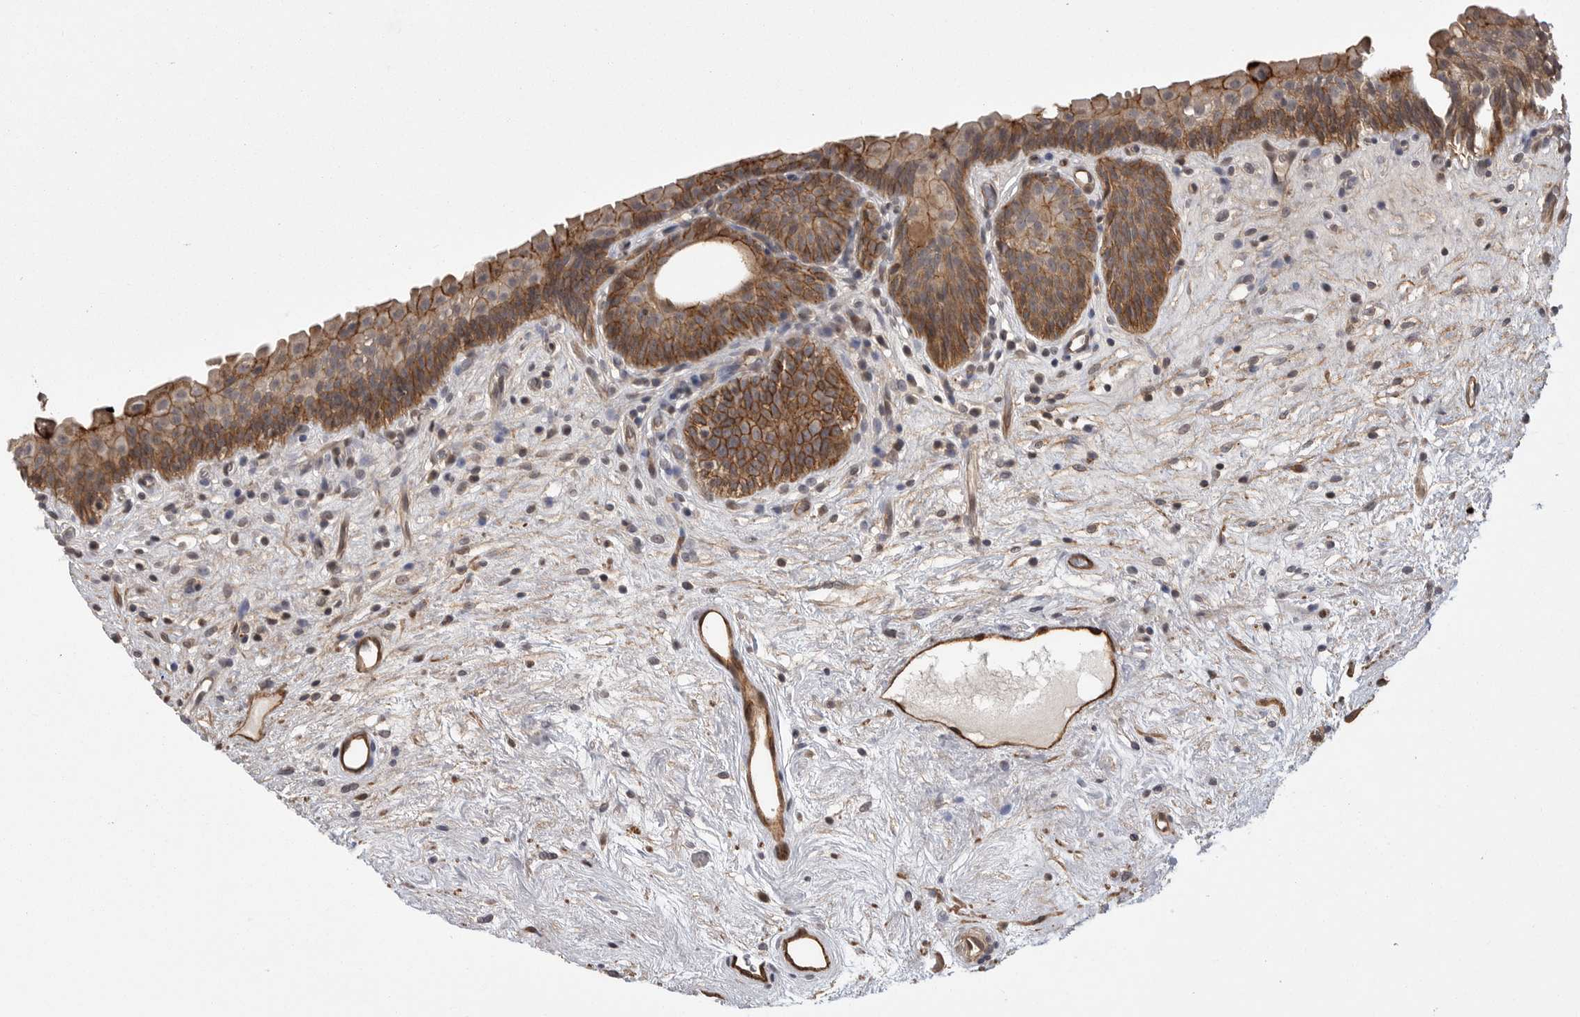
{"staining": {"intensity": "moderate", "quantity": ">75%", "location": "cytoplasmic/membranous"}, "tissue": "urinary bladder", "cell_type": "Urothelial cells", "image_type": "normal", "snomed": [{"axis": "morphology", "description": "Normal tissue, NOS"}, {"axis": "topography", "description": "Urinary bladder"}], "caption": "A medium amount of moderate cytoplasmic/membranous positivity is present in approximately >75% of urothelial cells in unremarkable urinary bladder.", "gene": "NECTIN1", "patient": {"sex": "male", "age": 83}}